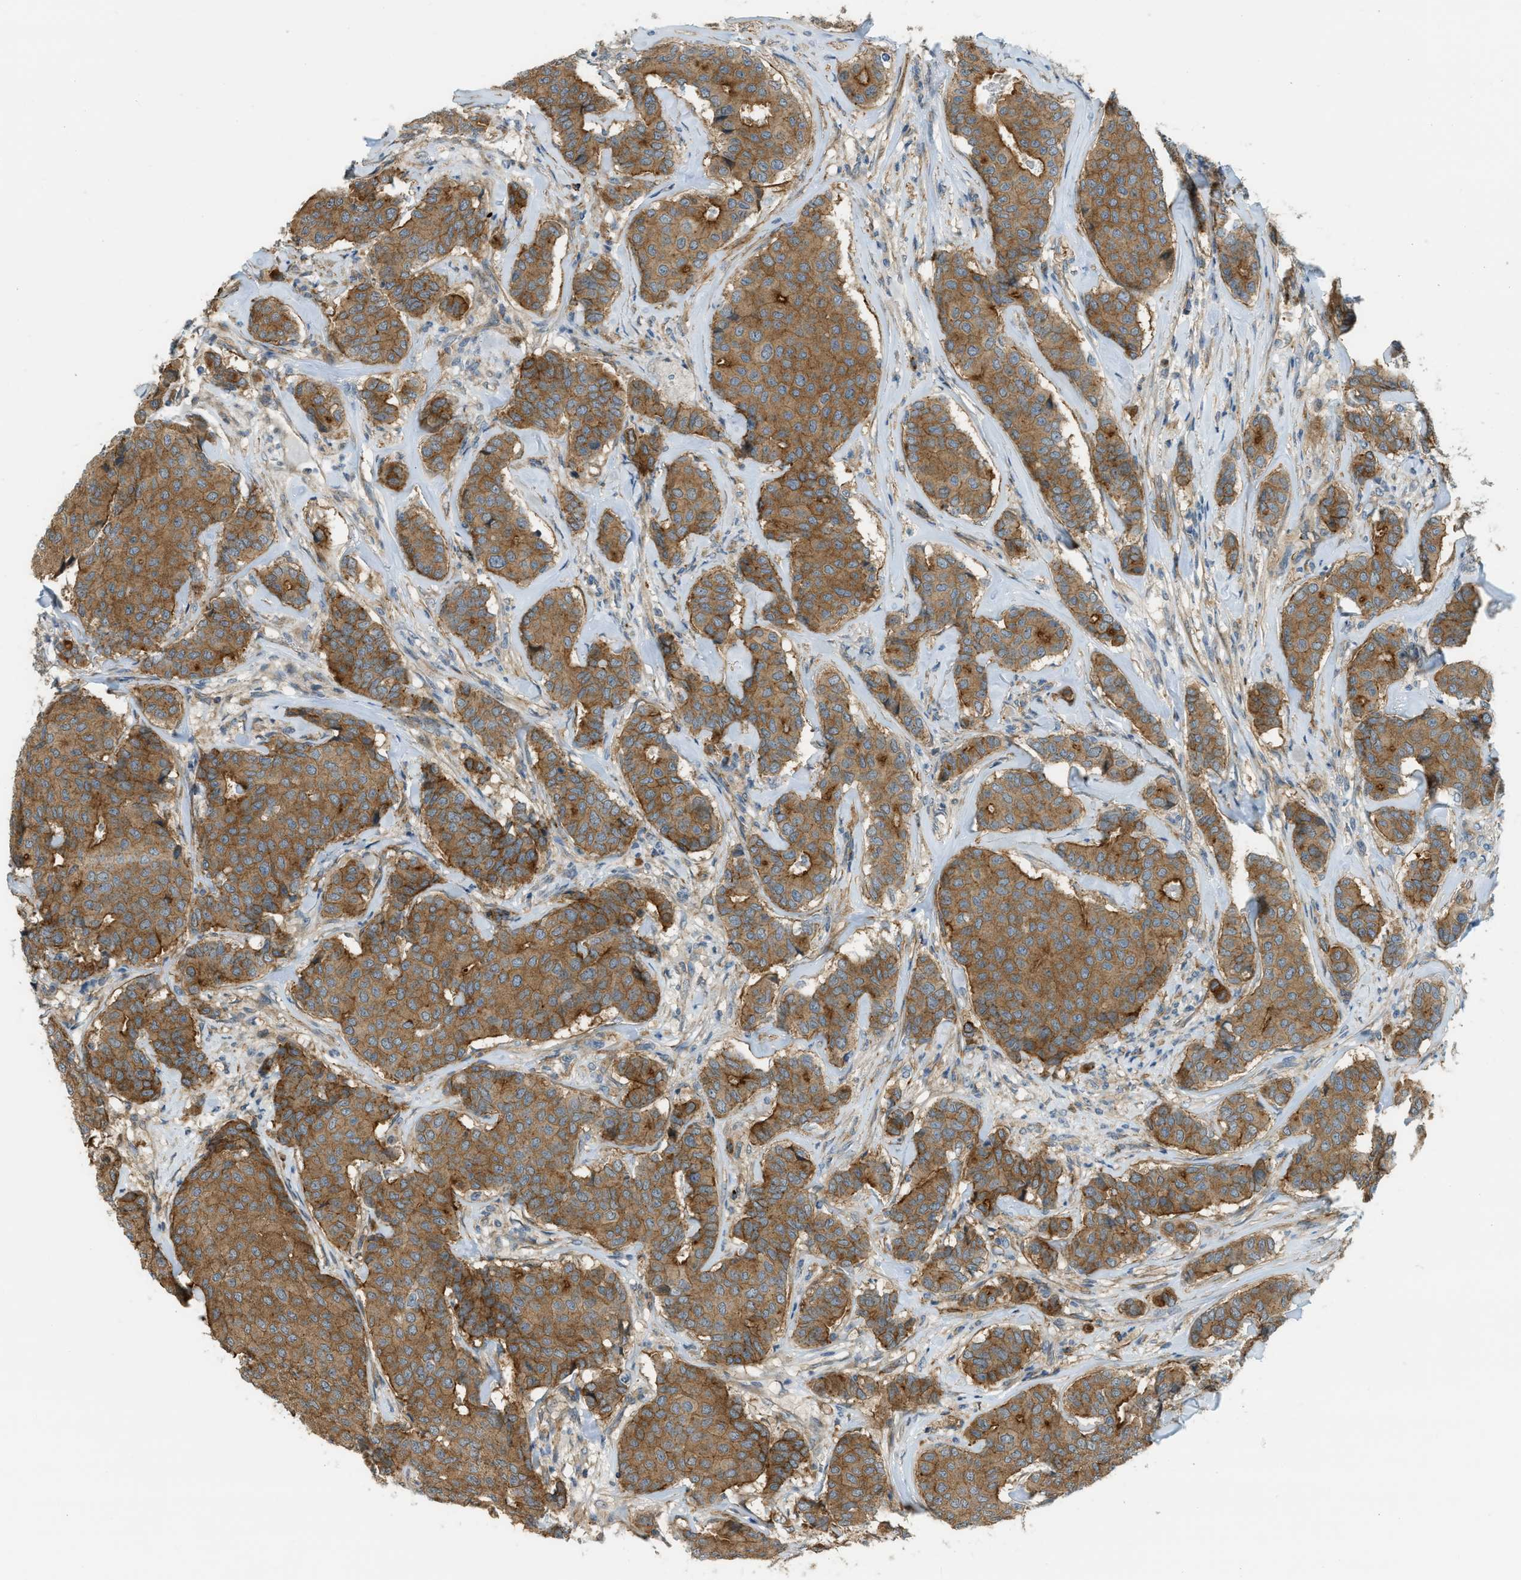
{"staining": {"intensity": "moderate", "quantity": ">75%", "location": "cytoplasmic/membranous"}, "tissue": "breast cancer", "cell_type": "Tumor cells", "image_type": "cancer", "snomed": [{"axis": "morphology", "description": "Duct carcinoma"}, {"axis": "topography", "description": "Breast"}], "caption": "Tumor cells exhibit medium levels of moderate cytoplasmic/membranous staining in about >75% of cells in breast cancer (invasive ductal carcinoma). Nuclei are stained in blue.", "gene": "KIAA1671", "patient": {"sex": "female", "age": 75}}